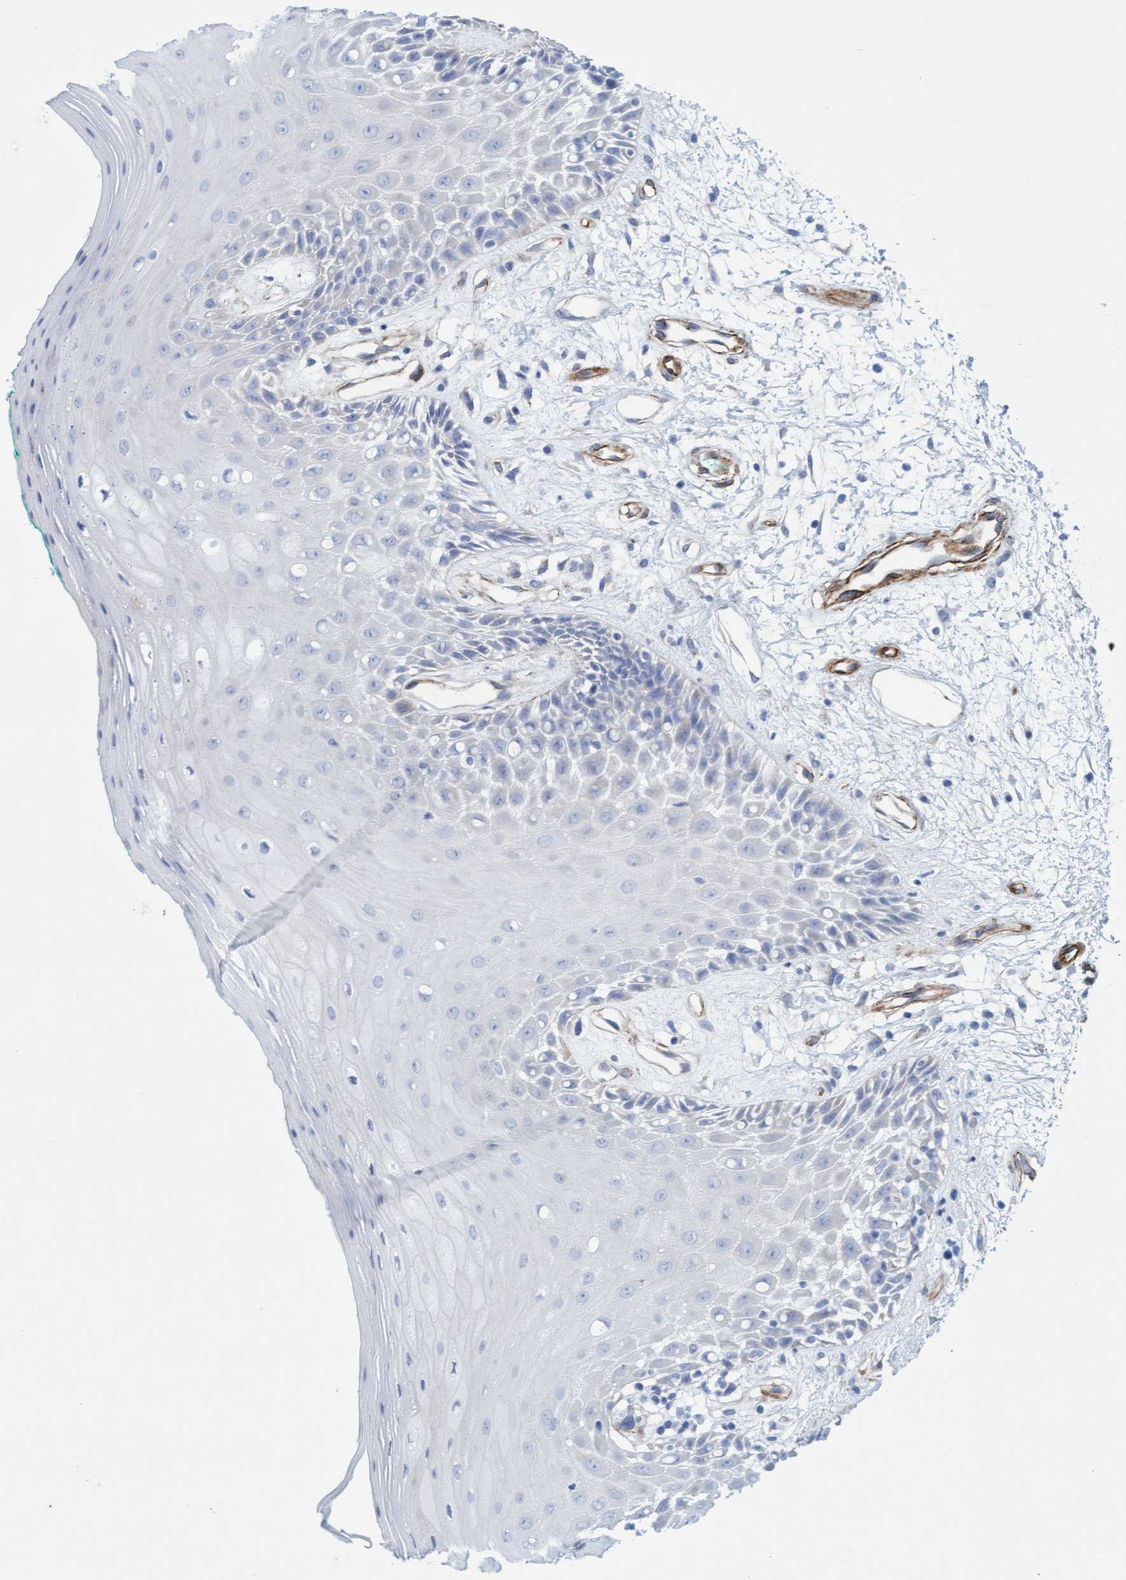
{"staining": {"intensity": "negative", "quantity": "none", "location": "none"}, "tissue": "oral mucosa", "cell_type": "Squamous epithelial cells", "image_type": "normal", "snomed": [{"axis": "morphology", "description": "Normal tissue, NOS"}, {"axis": "morphology", "description": "Squamous cell carcinoma, NOS"}, {"axis": "topography", "description": "Skeletal muscle"}, {"axis": "topography", "description": "Oral tissue"}, {"axis": "topography", "description": "Head-Neck"}], "caption": "Oral mucosa stained for a protein using IHC displays no expression squamous epithelial cells.", "gene": "MTFR1", "patient": {"sex": "female", "age": 84}}